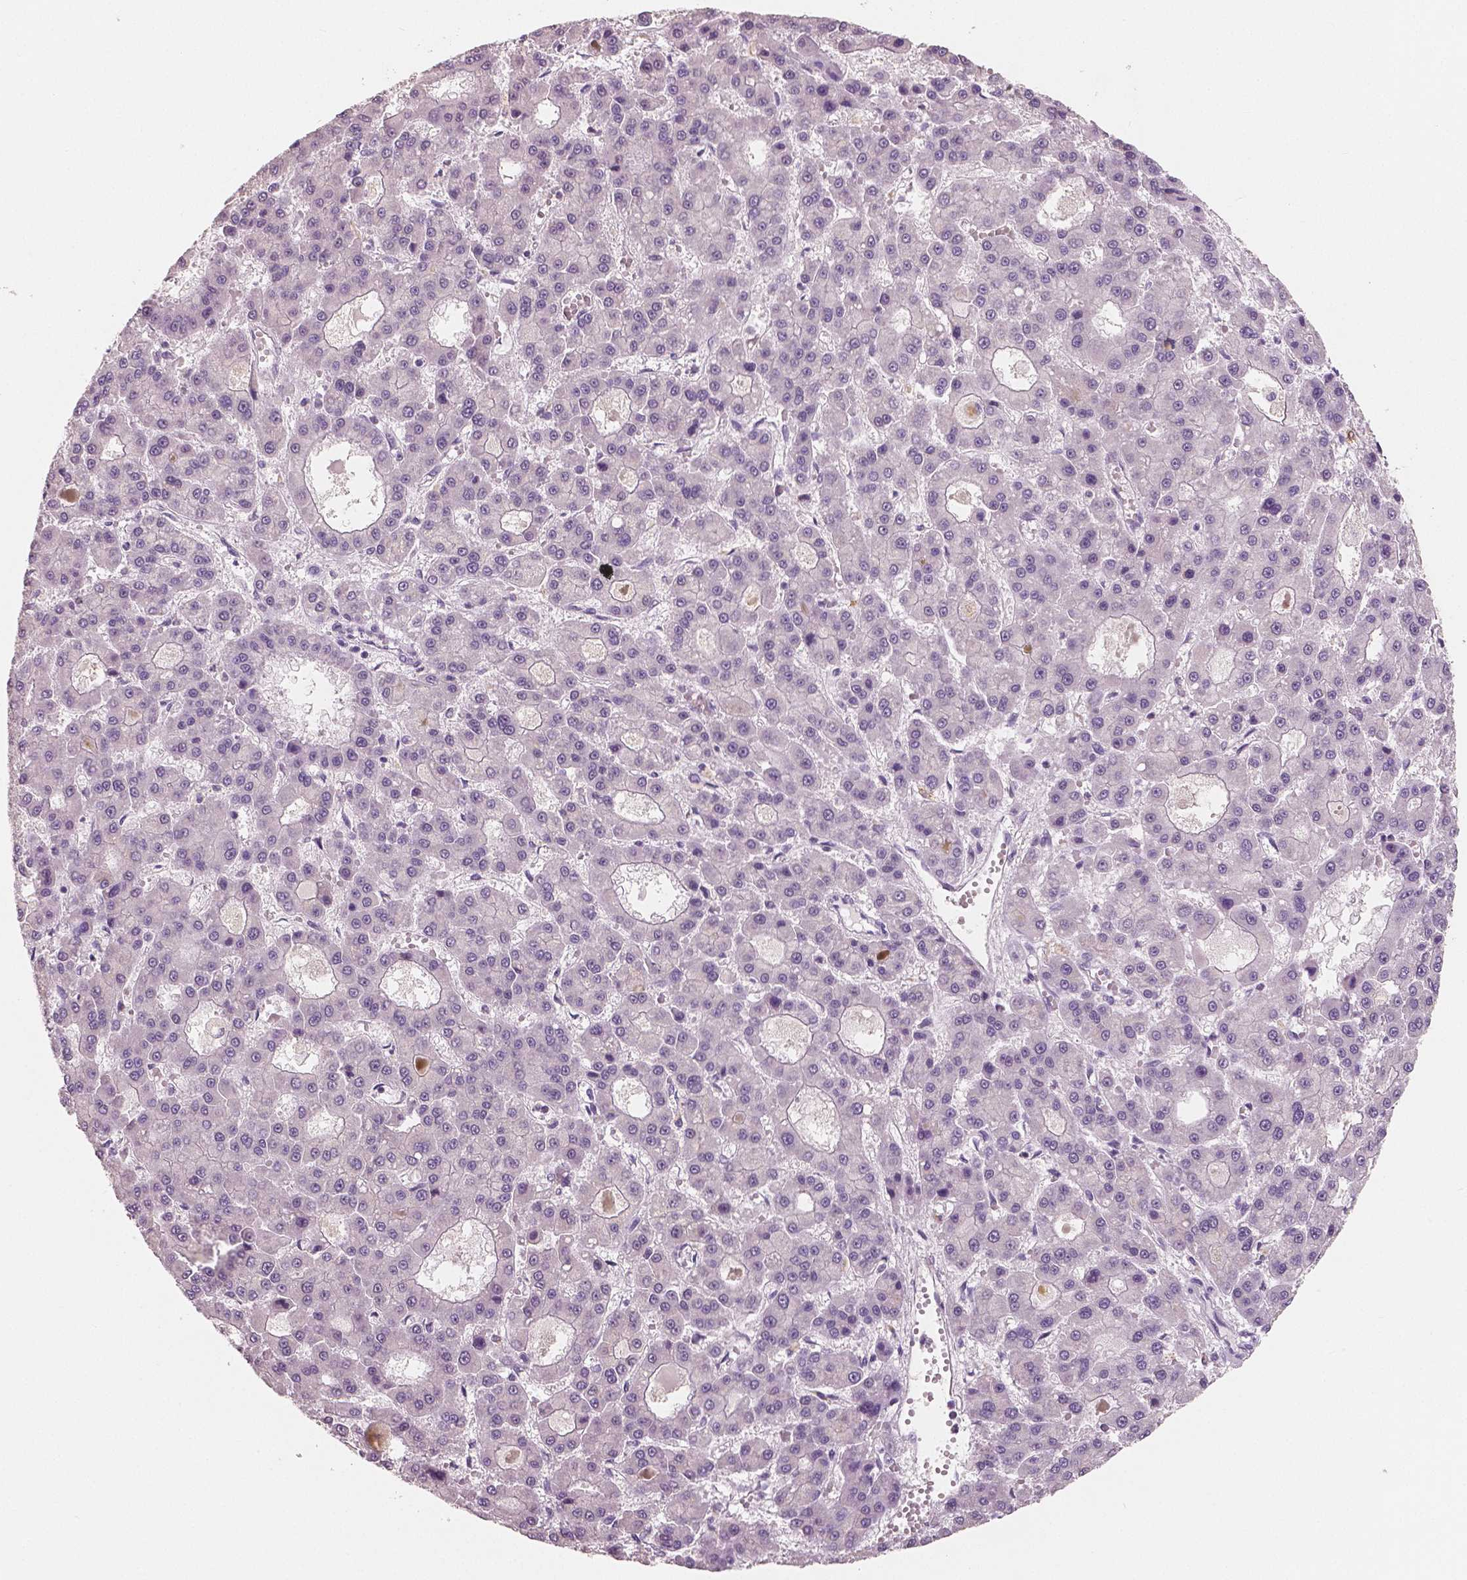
{"staining": {"intensity": "negative", "quantity": "none", "location": "none"}, "tissue": "liver cancer", "cell_type": "Tumor cells", "image_type": "cancer", "snomed": [{"axis": "morphology", "description": "Carcinoma, Hepatocellular, NOS"}, {"axis": "topography", "description": "Liver"}], "caption": "Protein analysis of liver cancer (hepatocellular carcinoma) reveals no significant staining in tumor cells. (Stains: DAB (3,3'-diaminobenzidine) immunohistochemistry with hematoxylin counter stain, Microscopy: brightfield microscopy at high magnification).", "gene": "KIT", "patient": {"sex": "male", "age": 70}}